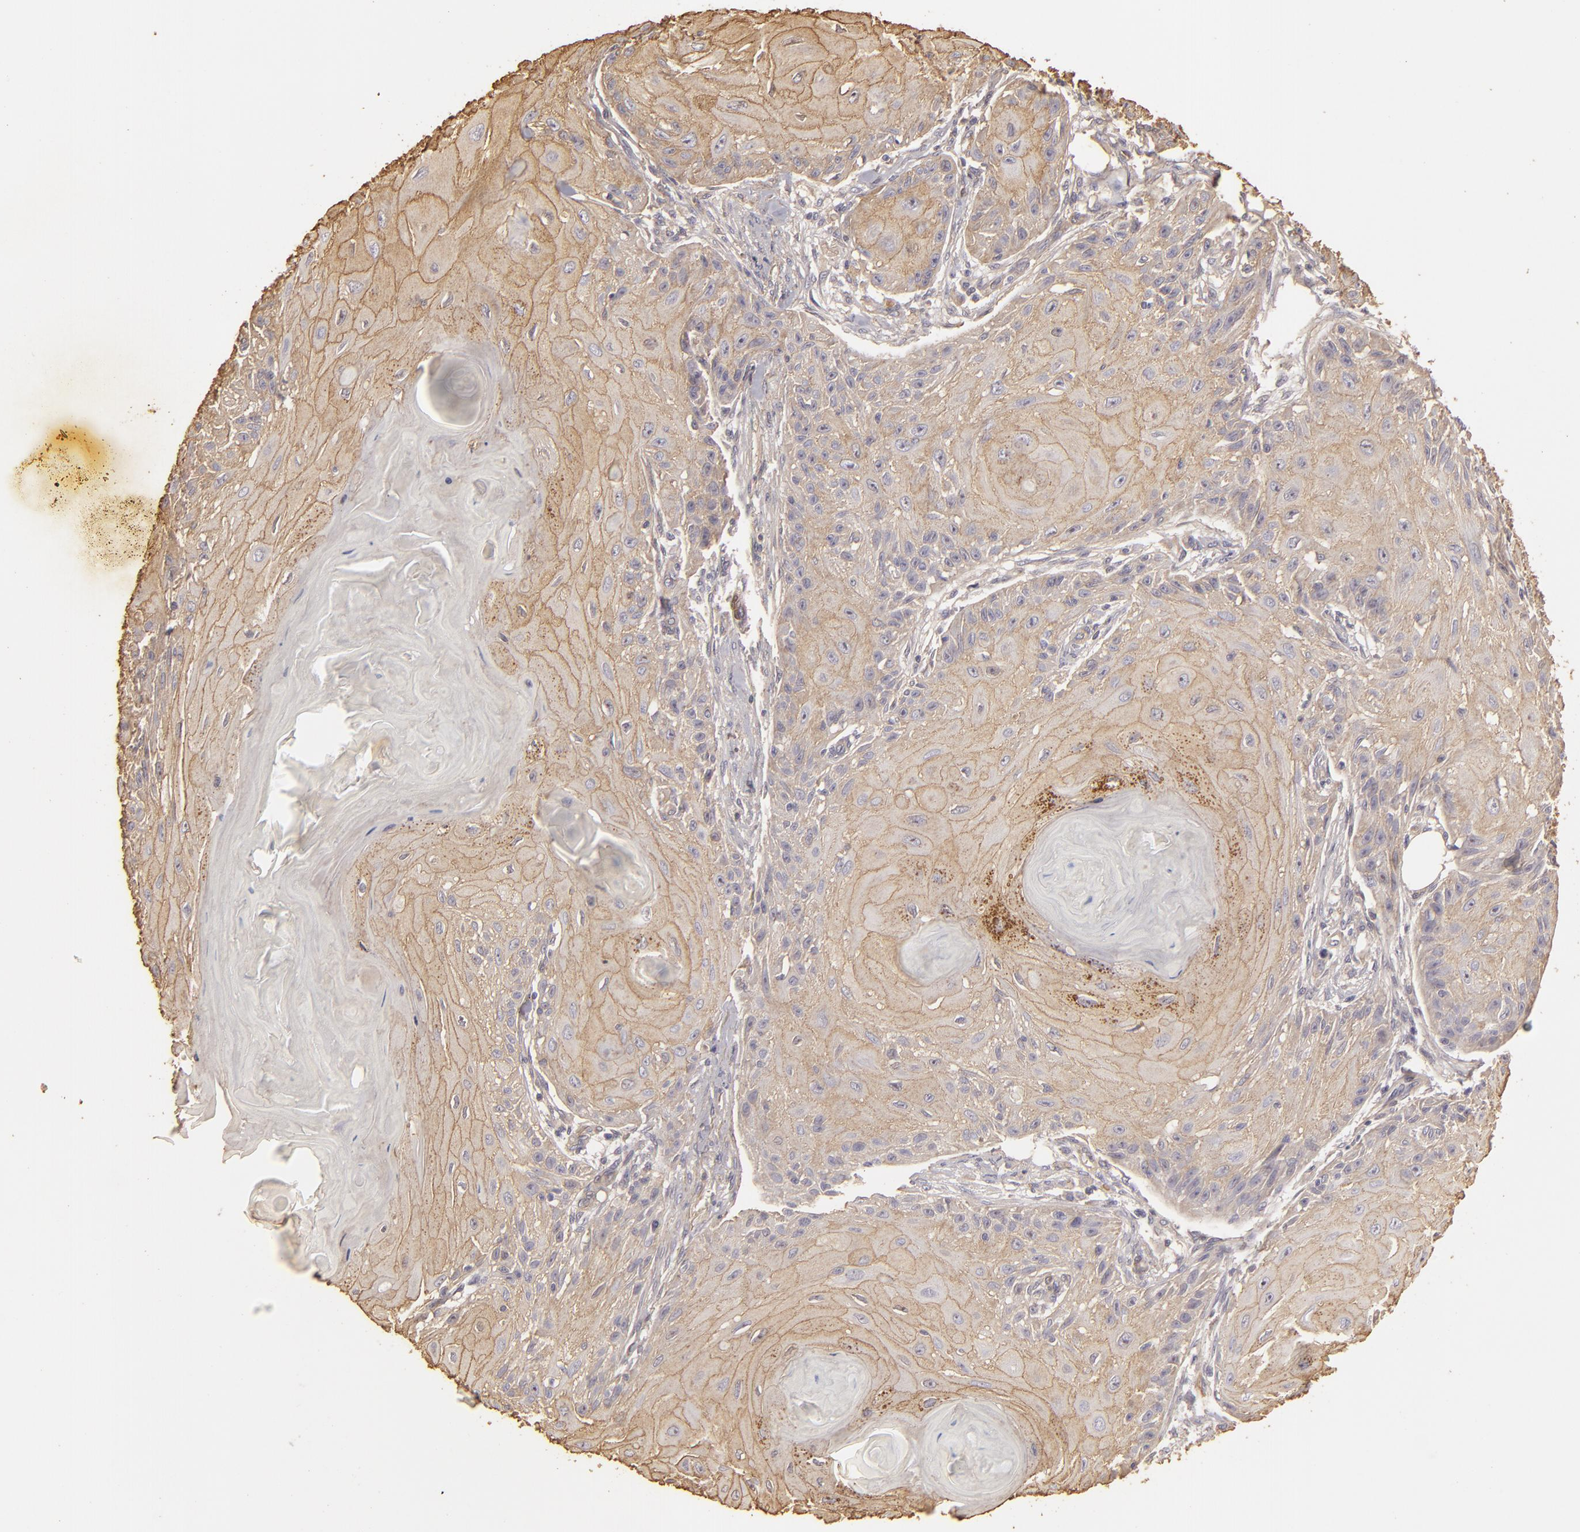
{"staining": {"intensity": "weak", "quantity": ">75%", "location": "cytoplasmic/membranous"}, "tissue": "skin cancer", "cell_type": "Tumor cells", "image_type": "cancer", "snomed": [{"axis": "morphology", "description": "Squamous cell carcinoma, NOS"}, {"axis": "topography", "description": "Skin"}], "caption": "DAB (3,3'-diaminobenzidine) immunohistochemical staining of skin squamous cell carcinoma displays weak cytoplasmic/membranous protein staining in about >75% of tumor cells. (DAB (3,3'-diaminobenzidine) IHC with brightfield microscopy, high magnification).", "gene": "HSPB6", "patient": {"sex": "female", "age": 88}}